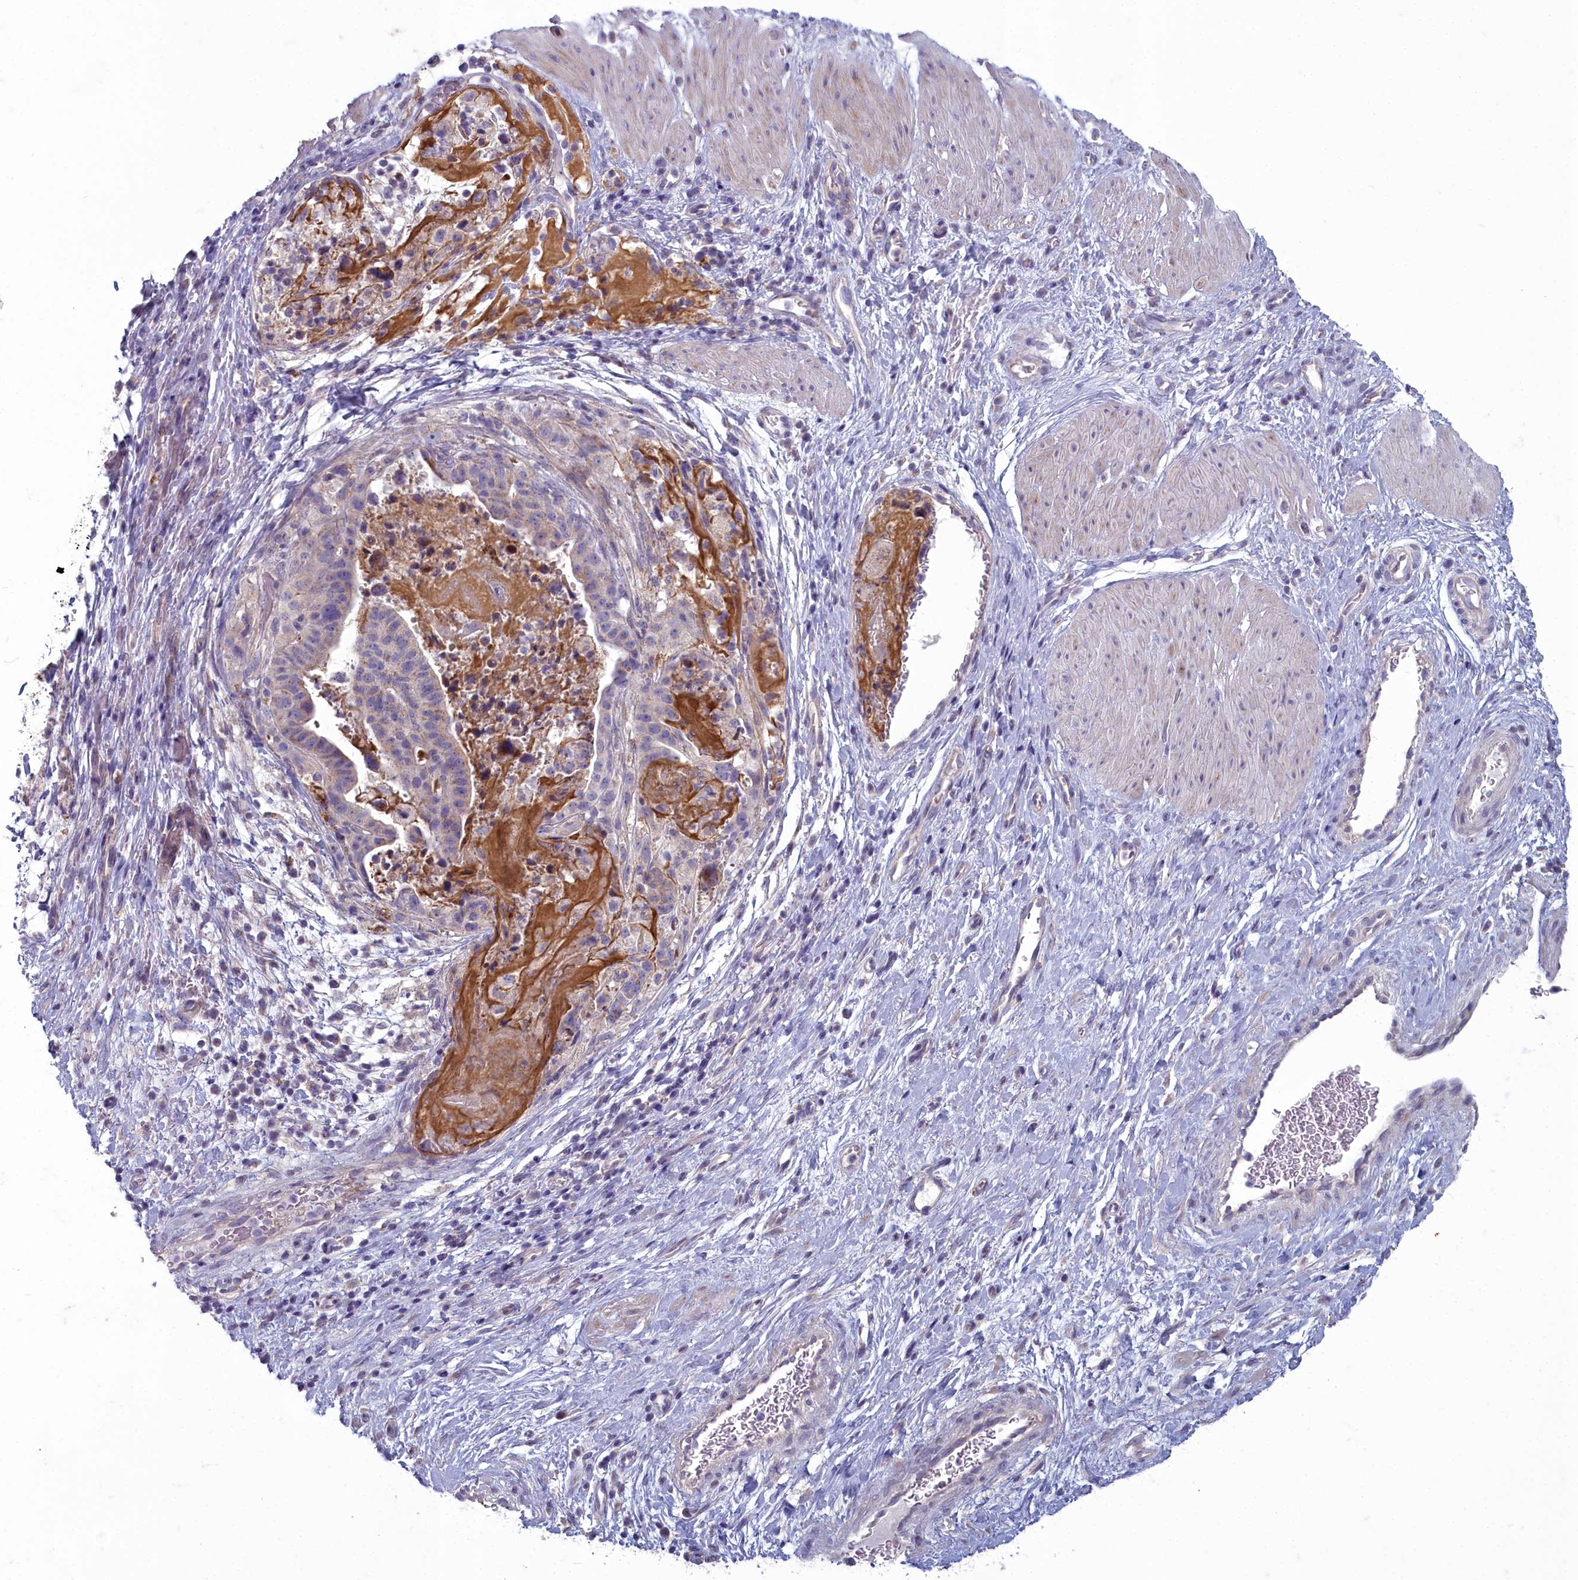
{"staining": {"intensity": "negative", "quantity": "none", "location": "none"}, "tissue": "stomach cancer", "cell_type": "Tumor cells", "image_type": "cancer", "snomed": [{"axis": "morphology", "description": "Adenocarcinoma, NOS"}, {"axis": "topography", "description": "Stomach"}], "caption": "Immunohistochemistry (IHC) micrograph of human stomach cancer (adenocarcinoma) stained for a protein (brown), which displays no positivity in tumor cells.", "gene": "INSYN2A", "patient": {"sex": "male", "age": 48}}